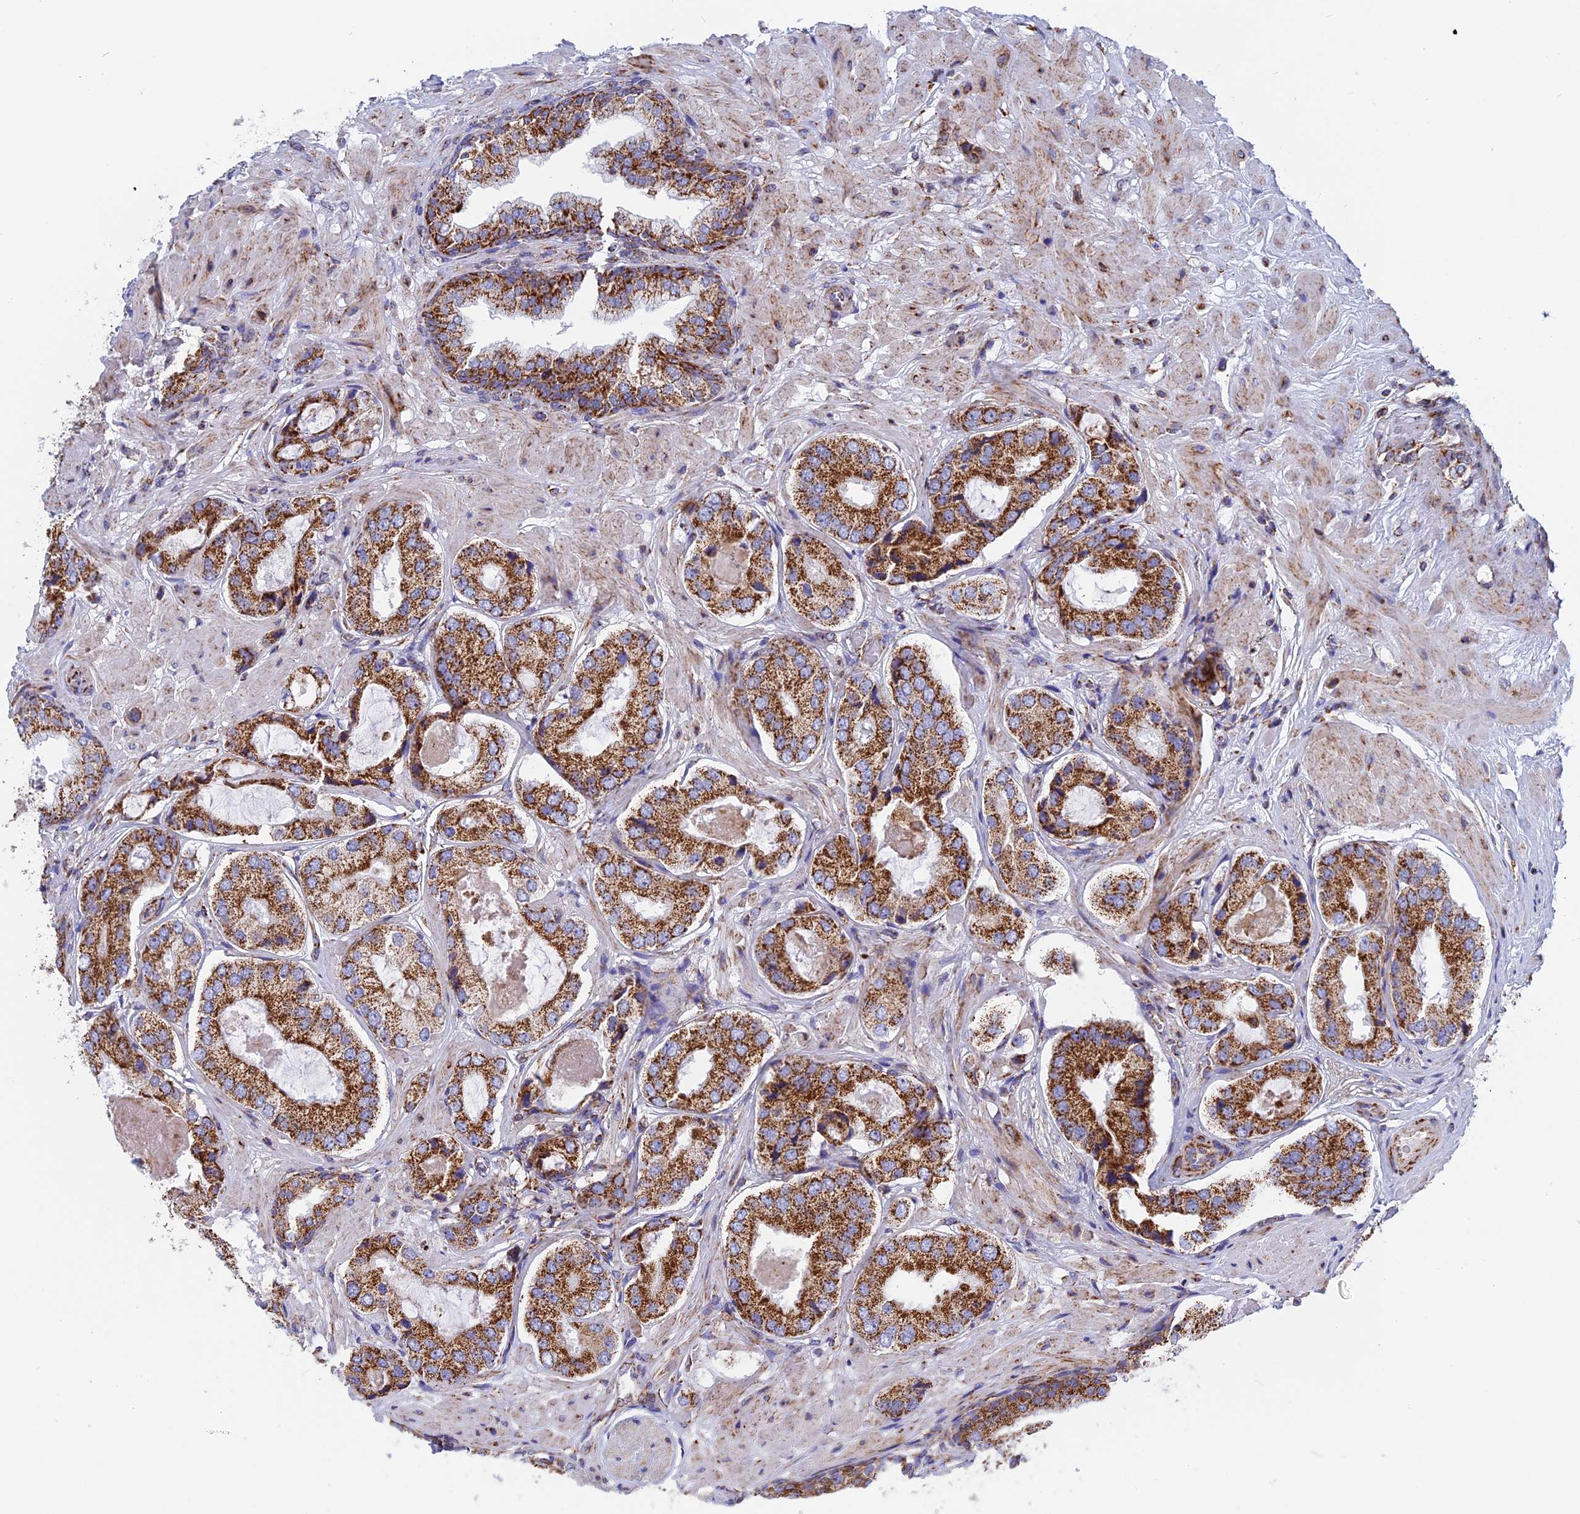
{"staining": {"intensity": "strong", "quantity": ">75%", "location": "cytoplasmic/membranous"}, "tissue": "prostate cancer", "cell_type": "Tumor cells", "image_type": "cancer", "snomed": [{"axis": "morphology", "description": "Adenocarcinoma, High grade"}, {"axis": "topography", "description": "Prostate"}], "caption": "Immunohistochemistry of human prostate adenocarcinoma (high-grade) exhibits high levels of strong cytoplasmic/membranous positivity in about >75% of tumor cells.", "gene": "NDUFA5", "patient": {"sex": "male", "age": 59}}